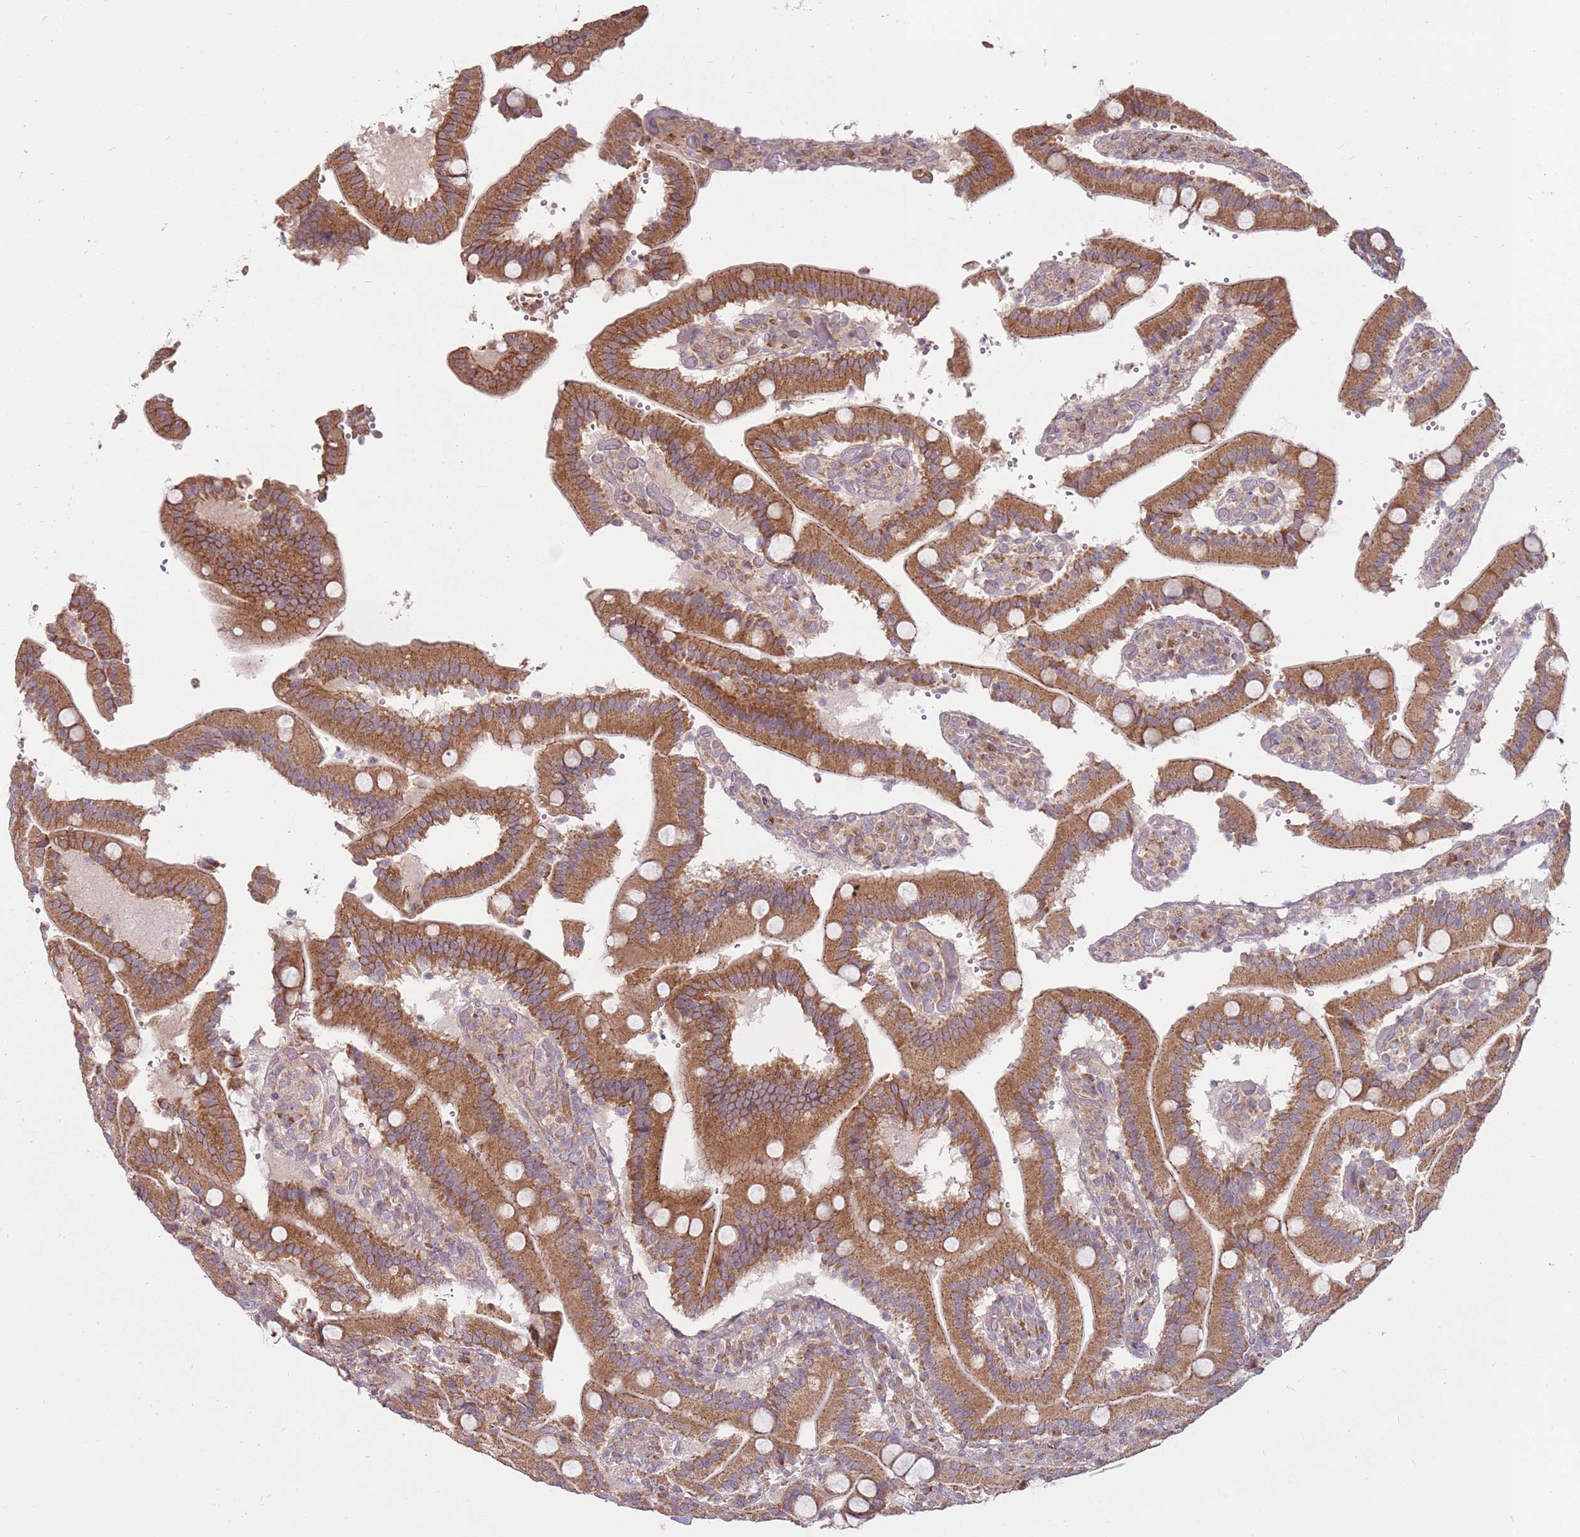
{"staining": {"intensity": "moderate", "quantity": ">75%", "location": "cytoplasmic/membranous"}, "tissue": "duodenum", "cell_type": "Glandular cells", "image_type": "normal", "snomed": [{"axis": "morphology", "description": "Normal tissue, NOS"}, {"axis": "topography", "description": "Duodenum"}], "caption": "An immunohistochemistry image of normal tissue is shown. Protein staining in brown shows moderate cytoplasmic/membranous positivity in duodenum within glandular cells. Using DAB (brown) and hematoxylin (blue) stains, captured at high magnification using brightfield microscopy.", "gene": "SPATA31D1", "patient": {"sex": "female", "age": 62}}